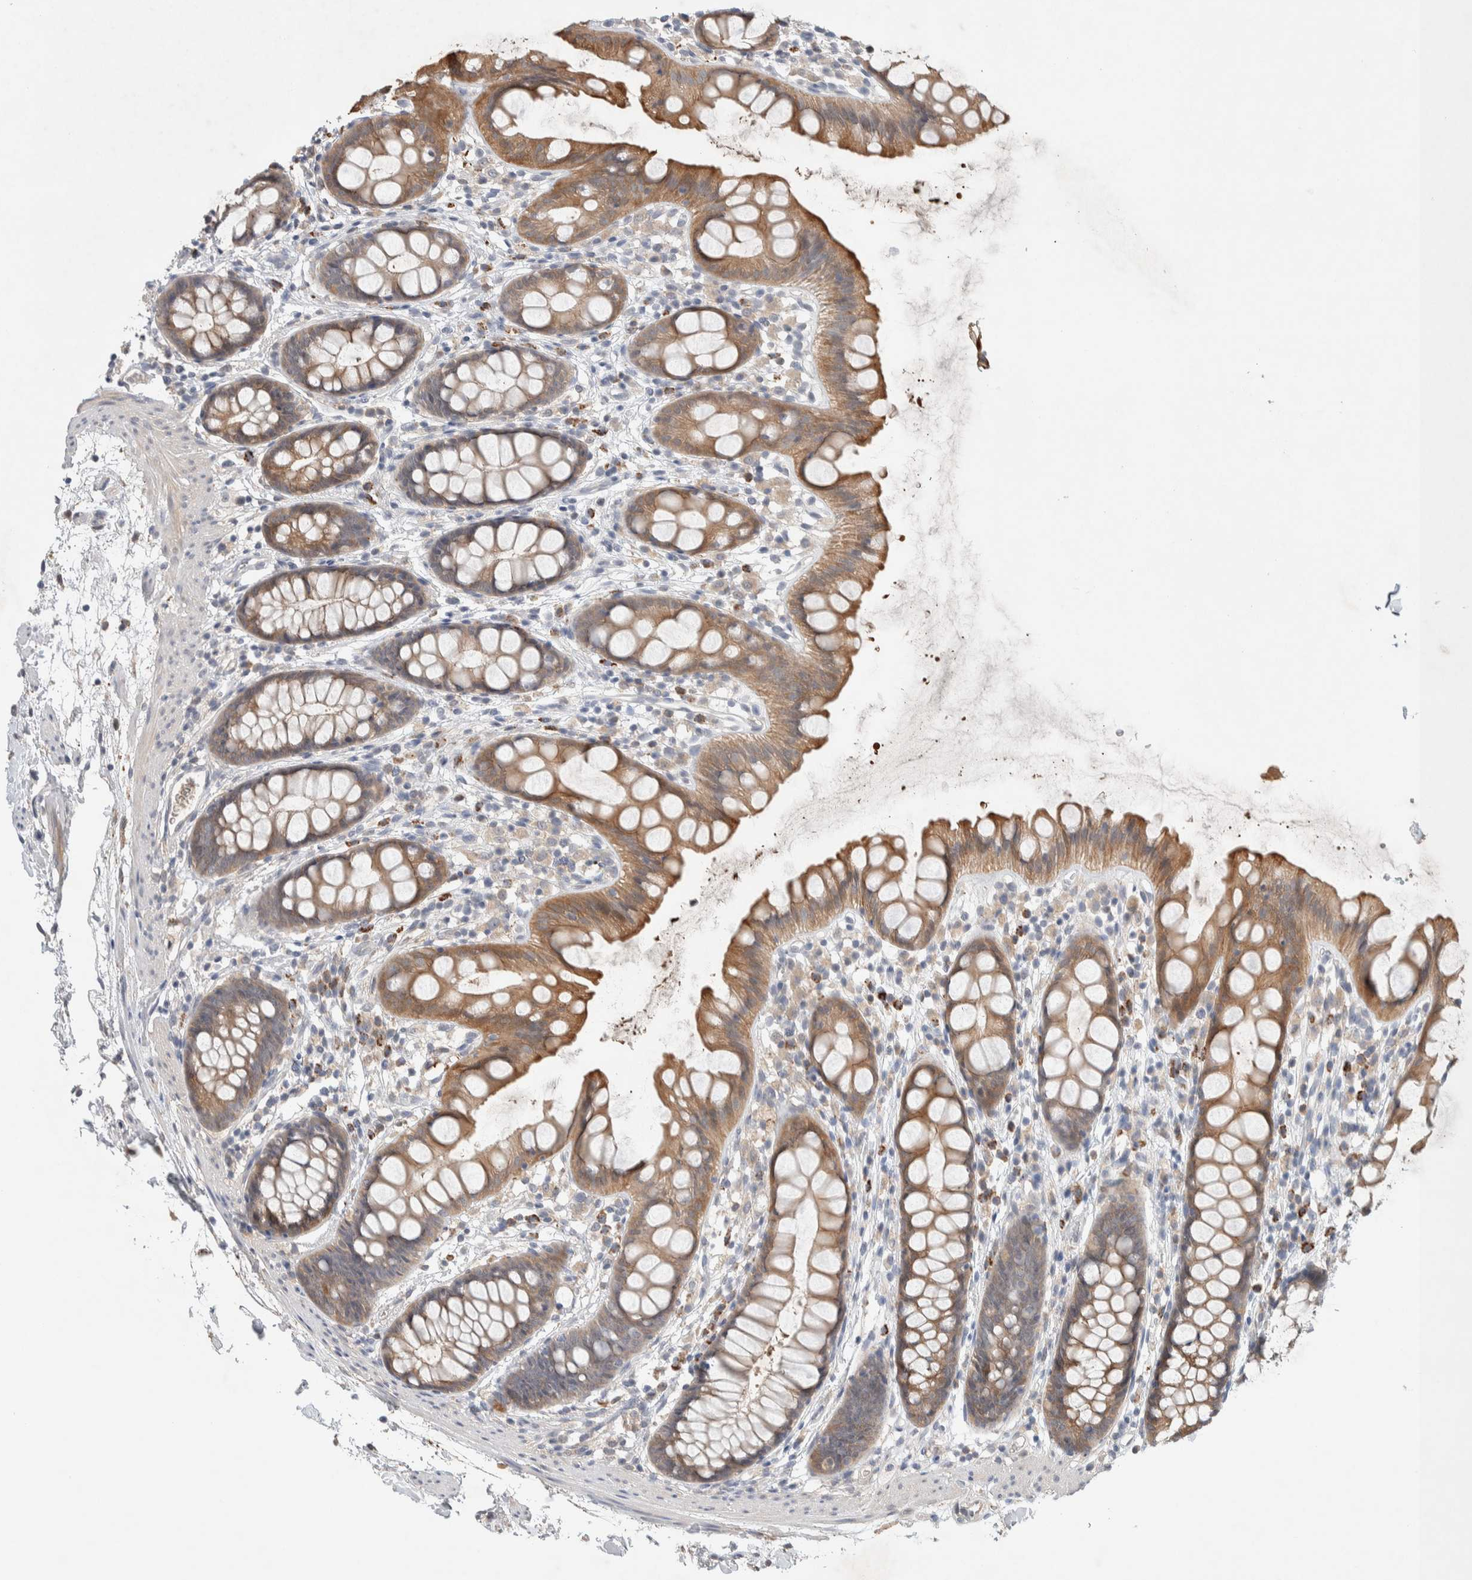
{"staining": {"intensity": "moderate", "quantity": ">75%", "location": "cytoplasmic/membranous"}, "tissue": "rectum", "cell_type": "Glandular cells", "image_type": "normal", "snomed": [{"axis": "morphology", "description": "Normal tissue, NOS"}, {"axis": "topography", "description": "Rectum"}], "caption": "Glandular cells demonstrate medium levels of moderate cytoplasmic/membranous staining in approximately >75% of cells in benign rectum.", "gene": "DEPTOR", "patient": {"sex": "female", "age": 65}}